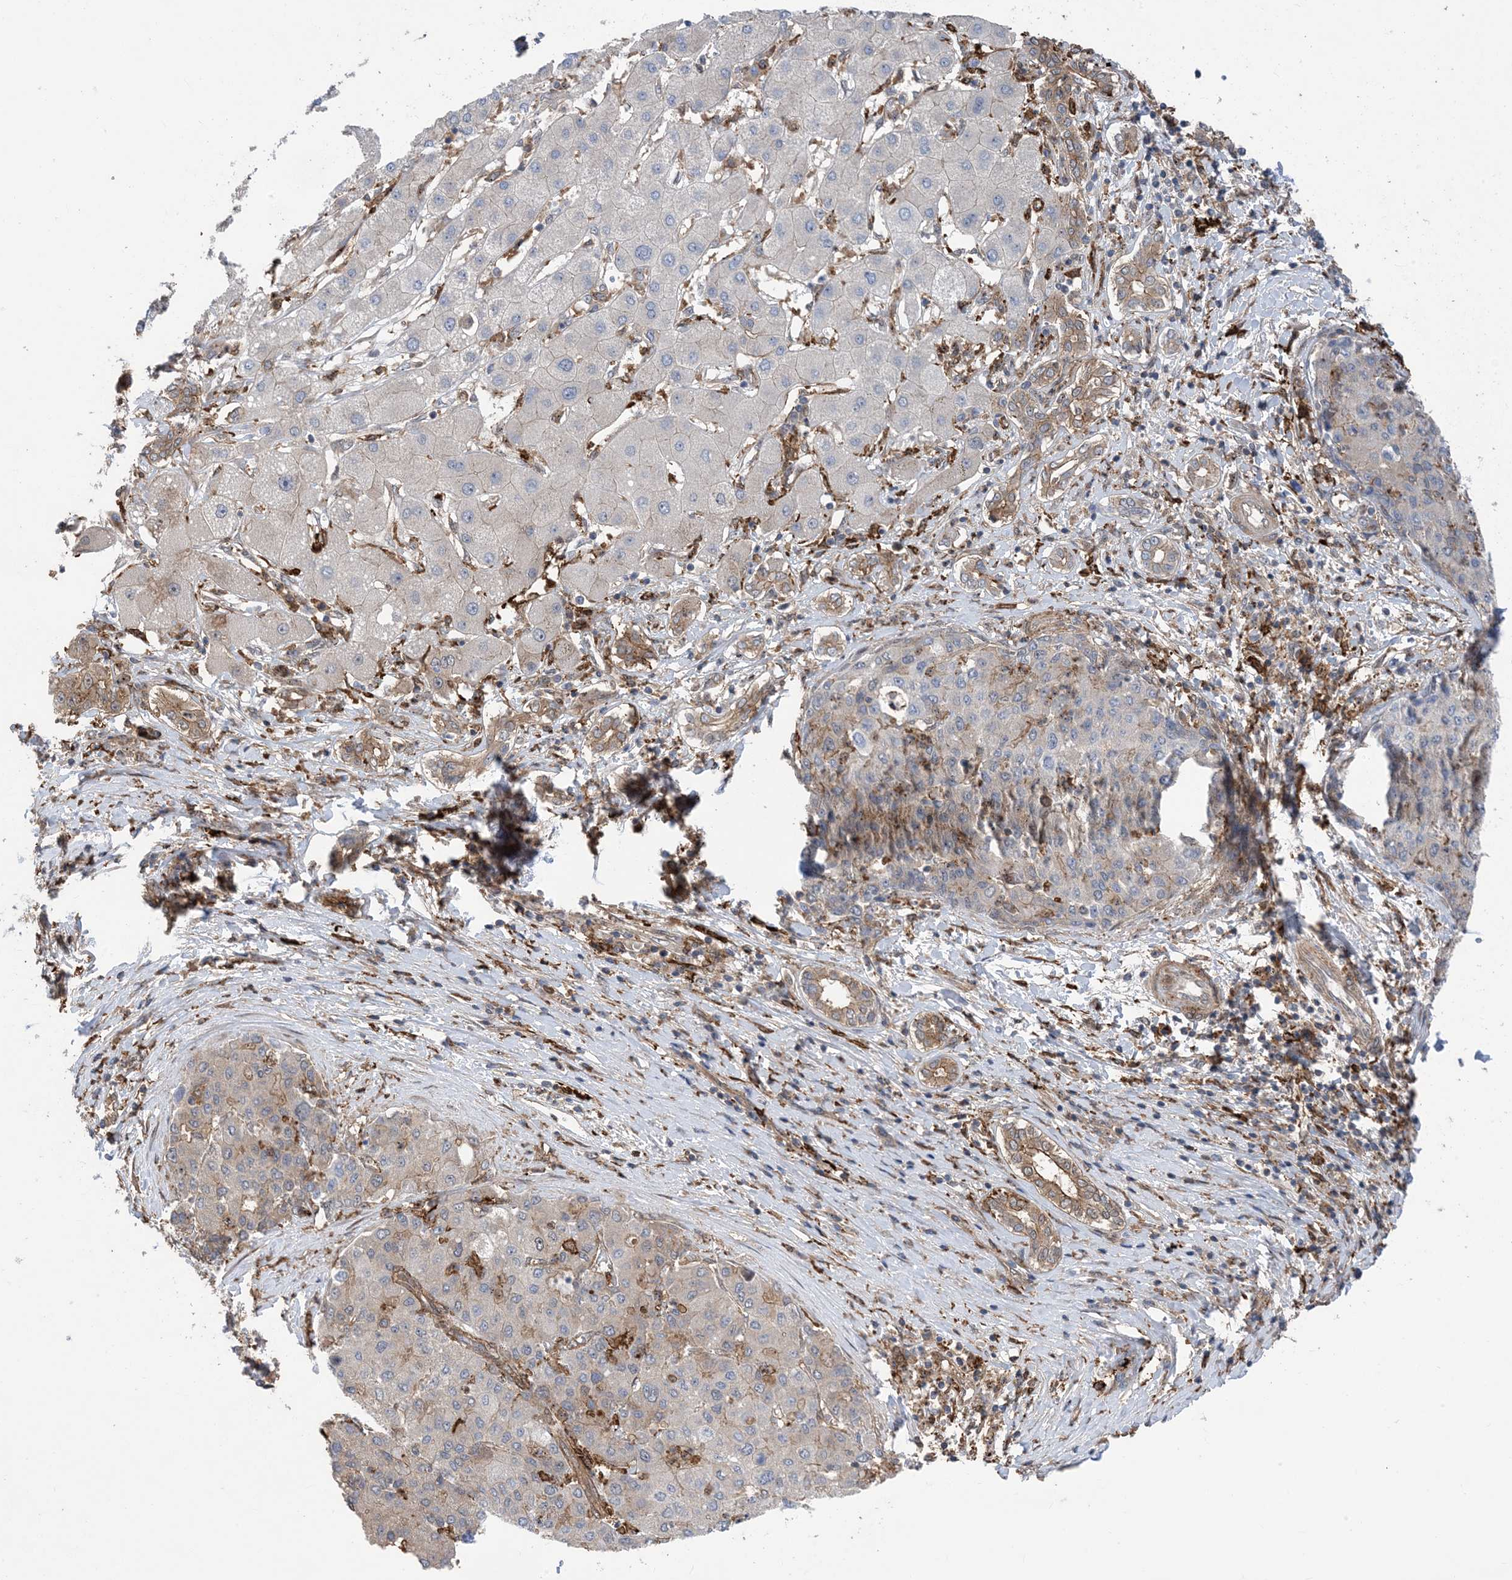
{"staining": {"intensity": "negative", "quantity": "none", "location": "none"}, "tissue": "liver cancer", "cell_type": "Tumor cells", "image_type": "cancer", "snomed": [{"axis": "morphology", "description": "Carcinoma, Hepatocellular, NOS"}, {"axis": "topography", "description": "Liver"}], "caption": "Protein analysis of hepatocellular carcinoma (liver) demonstrates no significant positivity in tumor cells.", "gene": "HS1BP3", "patient": {"sex": "male", "age": 65}}